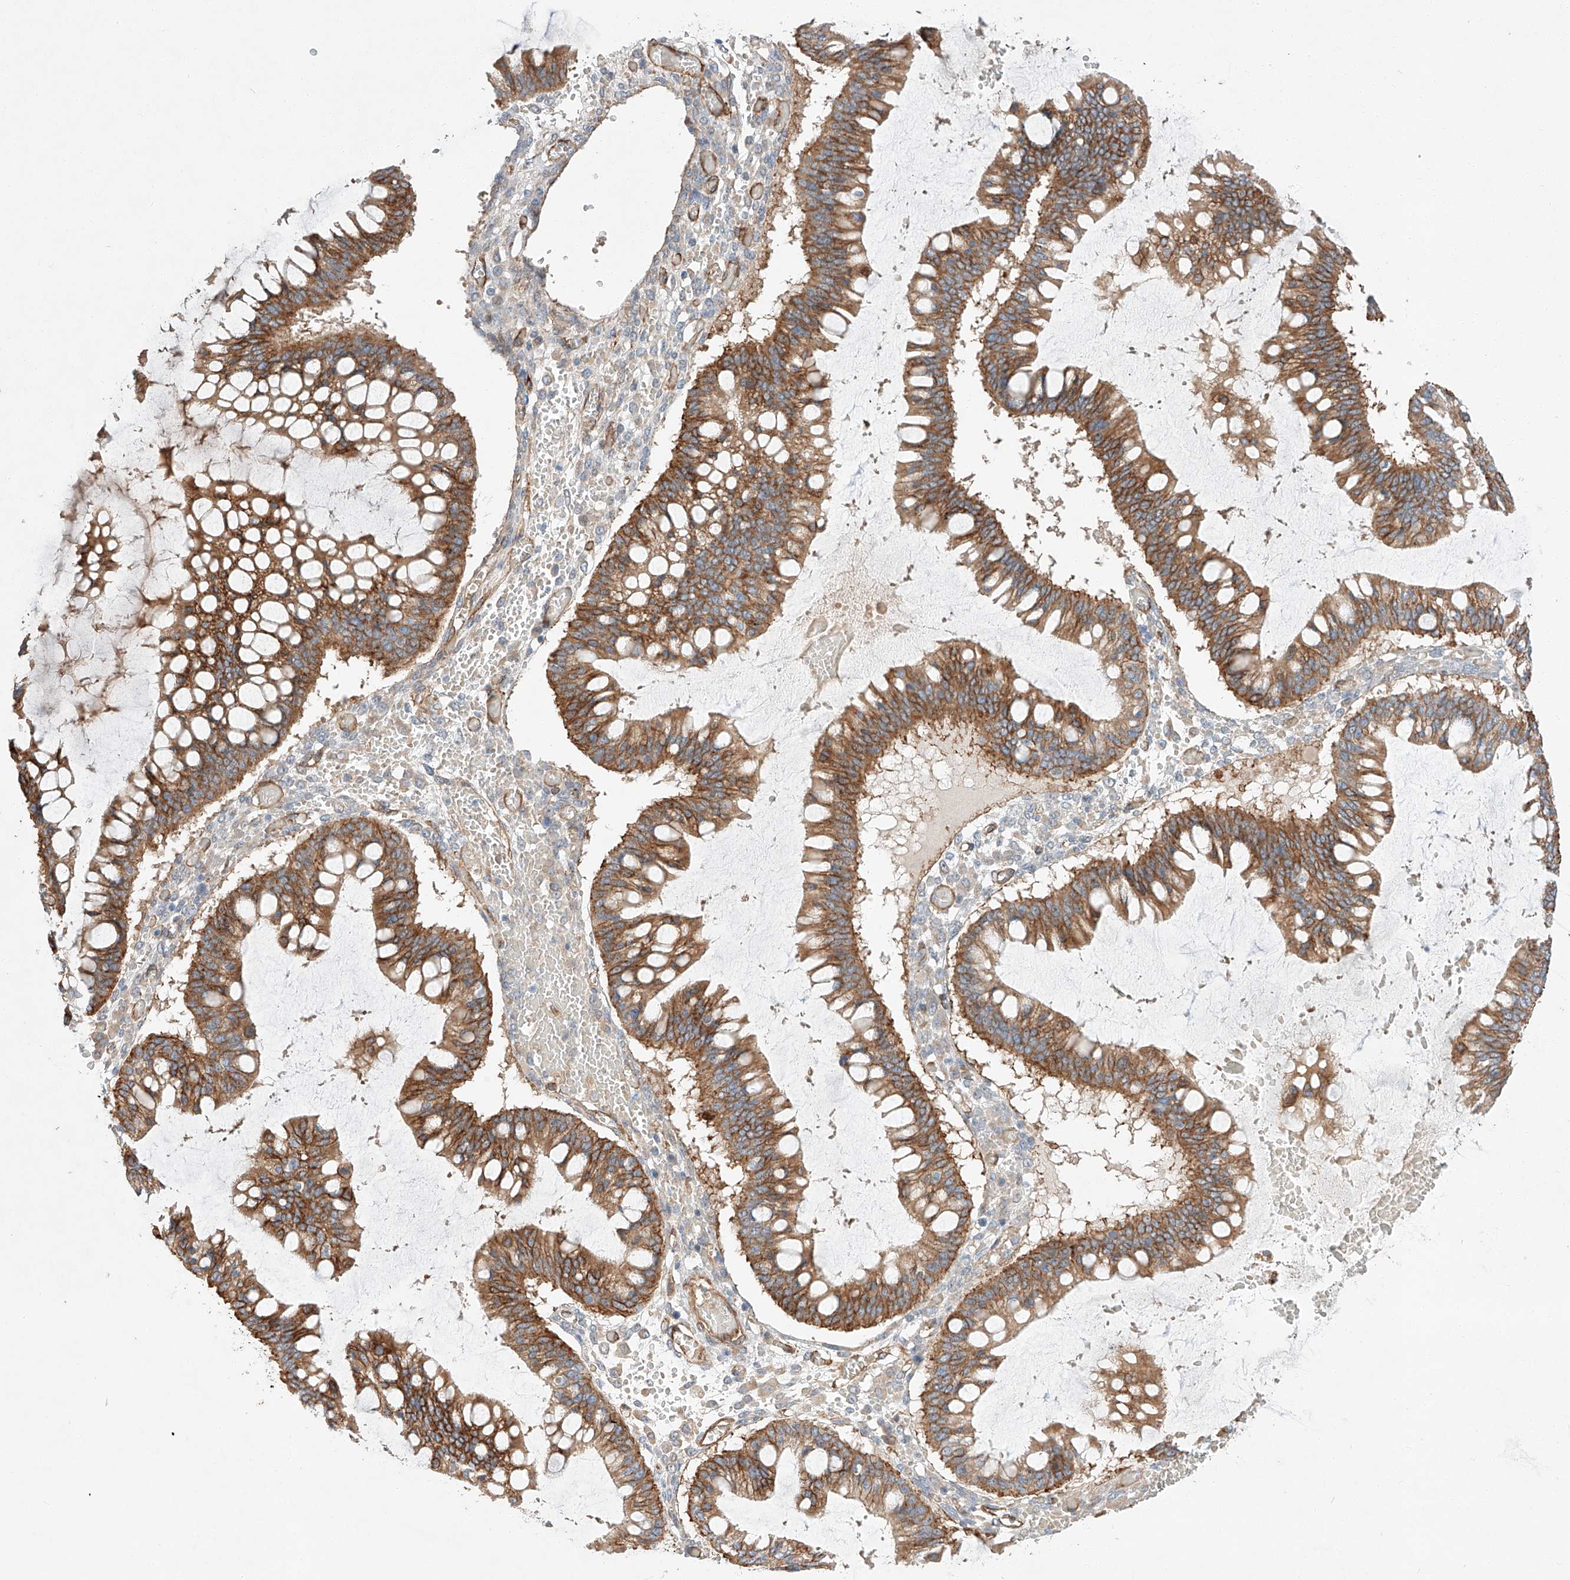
{"staining": {"intensity": "moderate", "quantity": ">75%", "location": "cytoplasmic/membranous"}, "tissue": "ovarian cancer", "cell_type": "Tumor cells", "image_type": "cancer", "snomed": [{"axis": "morphology", "description": "Cystadenocarcinoma, mucinous, NOS"}, {"axis": "topography", "description": "Ovary"}], "caption": "The photomicrograph reveals a brown stain indicating the presence of a protein in the cytoplasmic/membranous of tumor cells in ovarian mucinous cystadenocarcinoma. (Stains: DAB in brown, nuclei in blue, Microscopy: brightfield microscopy at high magnification).", "gene": "MINDY4", "patient": {"sex": "female", "age": 73}}